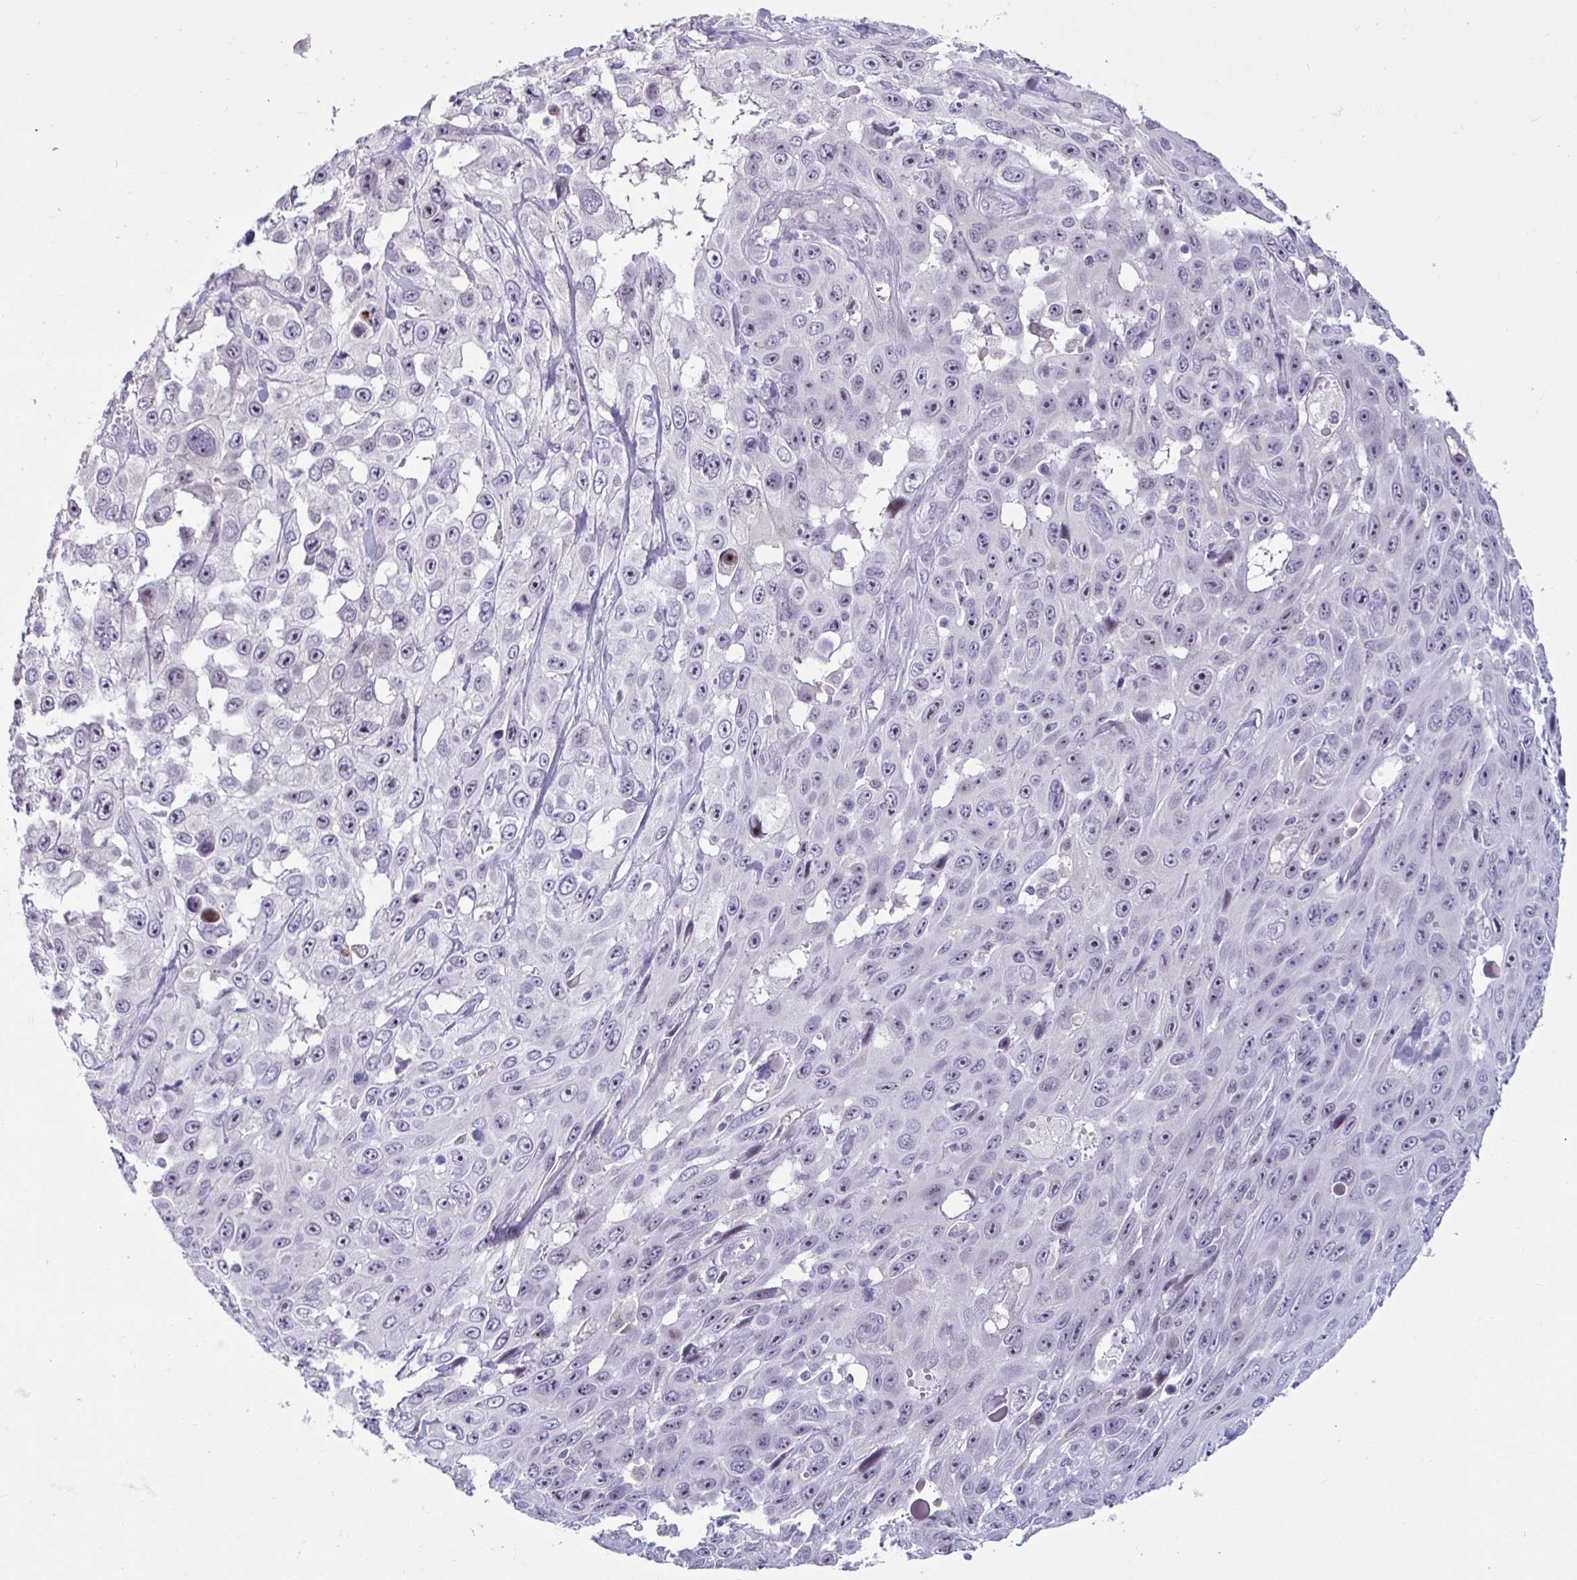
{"staining": {"intensity": "negative", "quantity": "none", "location": "none"}, "tissue": "skin cancer", "cell_type": "Tumor cells", "image_type": "cancer", "snomed": [{"axis": "morphology", "description": "Squamous cell carcinoma, NOS"}, {"axis": "topography", "description": "Skin"}], "caption": "This micrograph is of skin squamous cell carcinoma stained with immunohistochemistry (IHC) to label a protein in brown with the nuclei are counter-stained blue. There is no expression in tumor cells.", "gene": "GSTM1", "patient": {"sex": "male", "age": 82}}